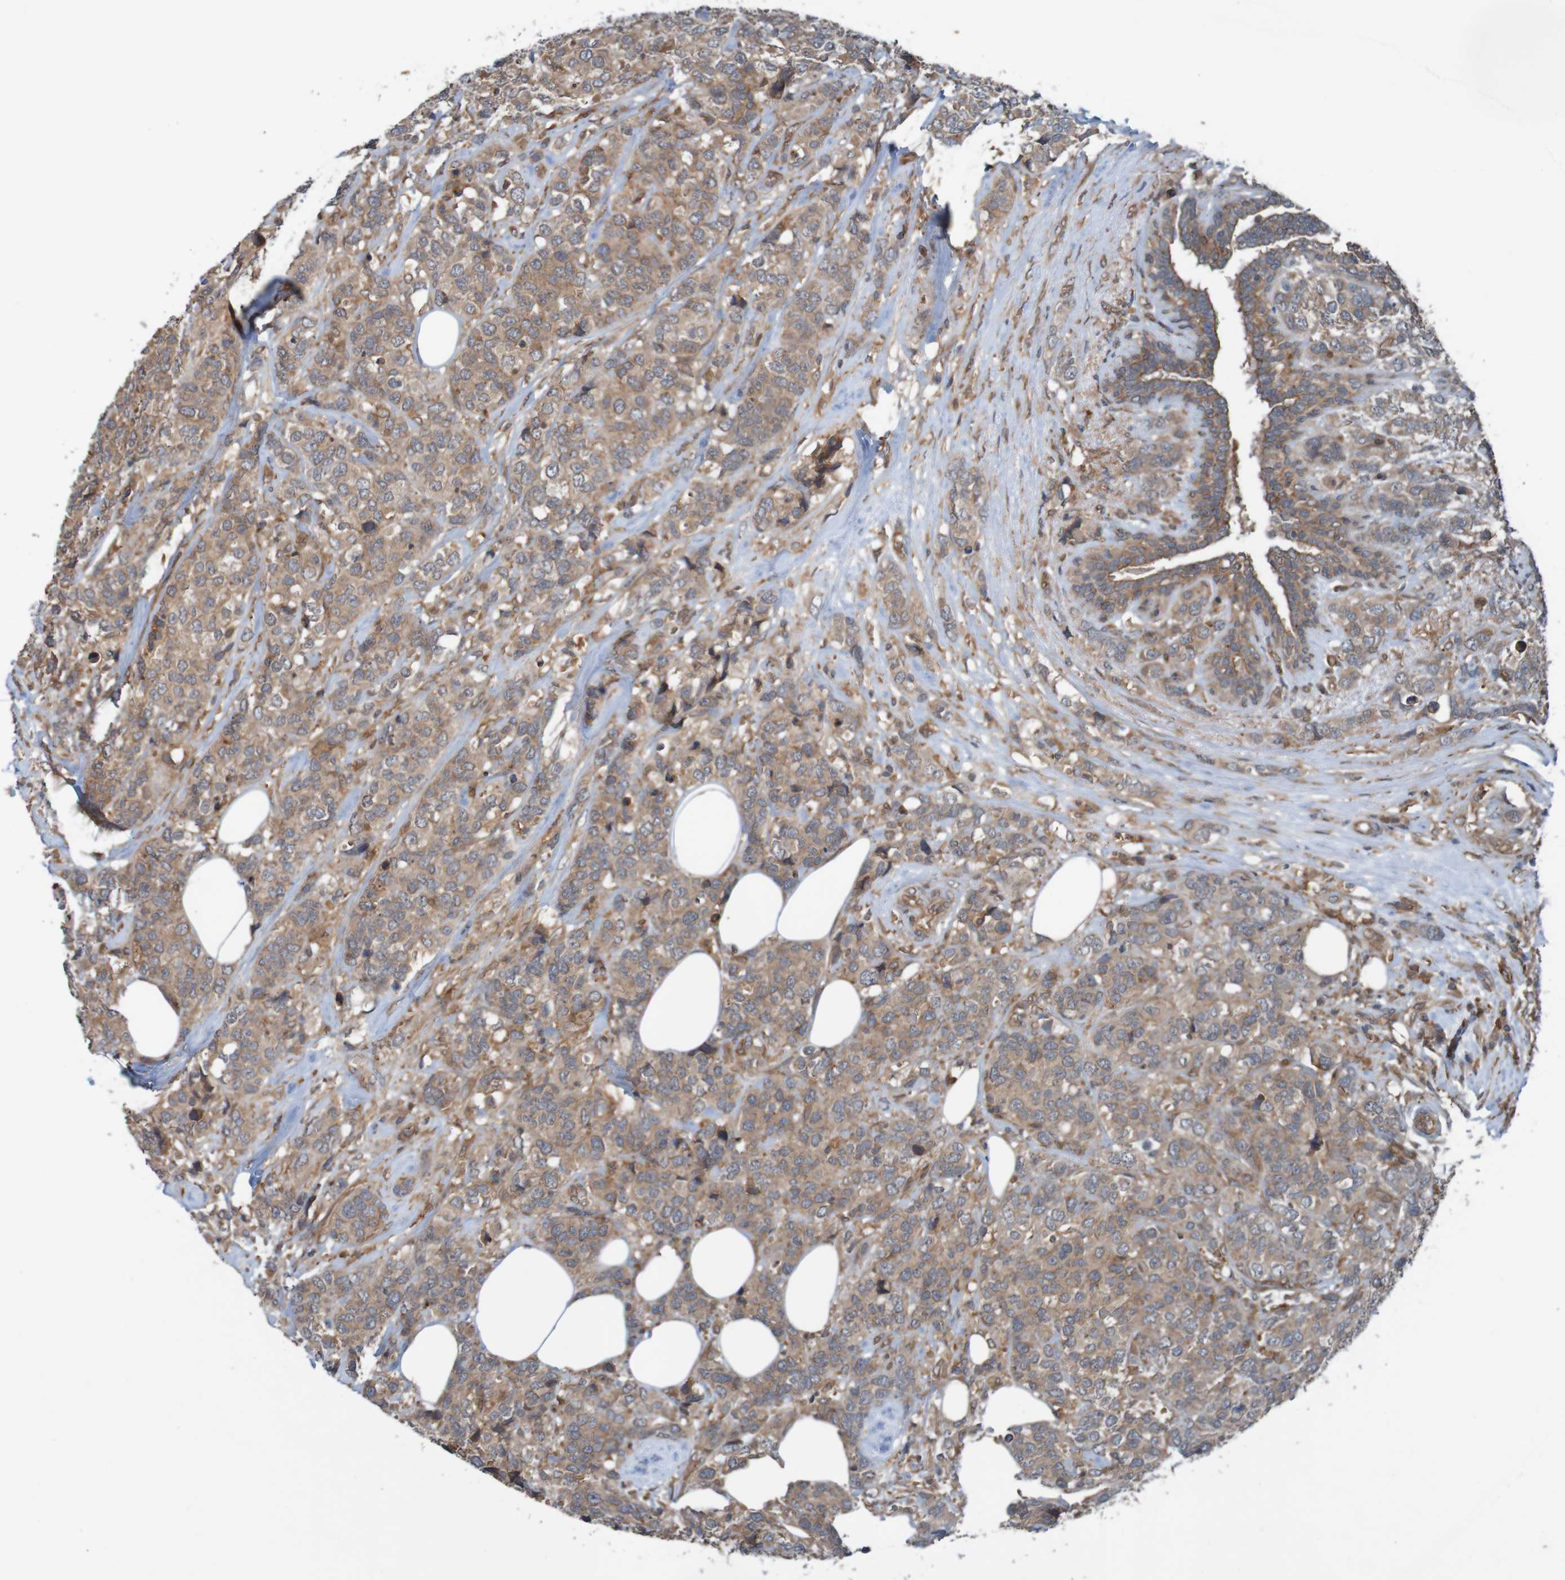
{"staining": {"intensity": "moderate", "quantity": ">75%", "location": "cytoplasmic/membranous"}, "tissue": "breast cancer", "cell_type": "Tumor cells", "image_type": "cancer", "snomed": [{"axis": "morphology", "description": "Lobular carcinoma"}, {"axis": "topography", "description": "Breast"}], "caption": "A high-resolution photomicrograph shows immunohistochemistry (IHC) staining of breast cancer (lobular carcinoma), which demonstrates moderate cytoplasmic/membranous staining in approximately >75% of tumor cells.", "gene": "ARHGEF11", "patient": {"sex": "female", "age": 59}}